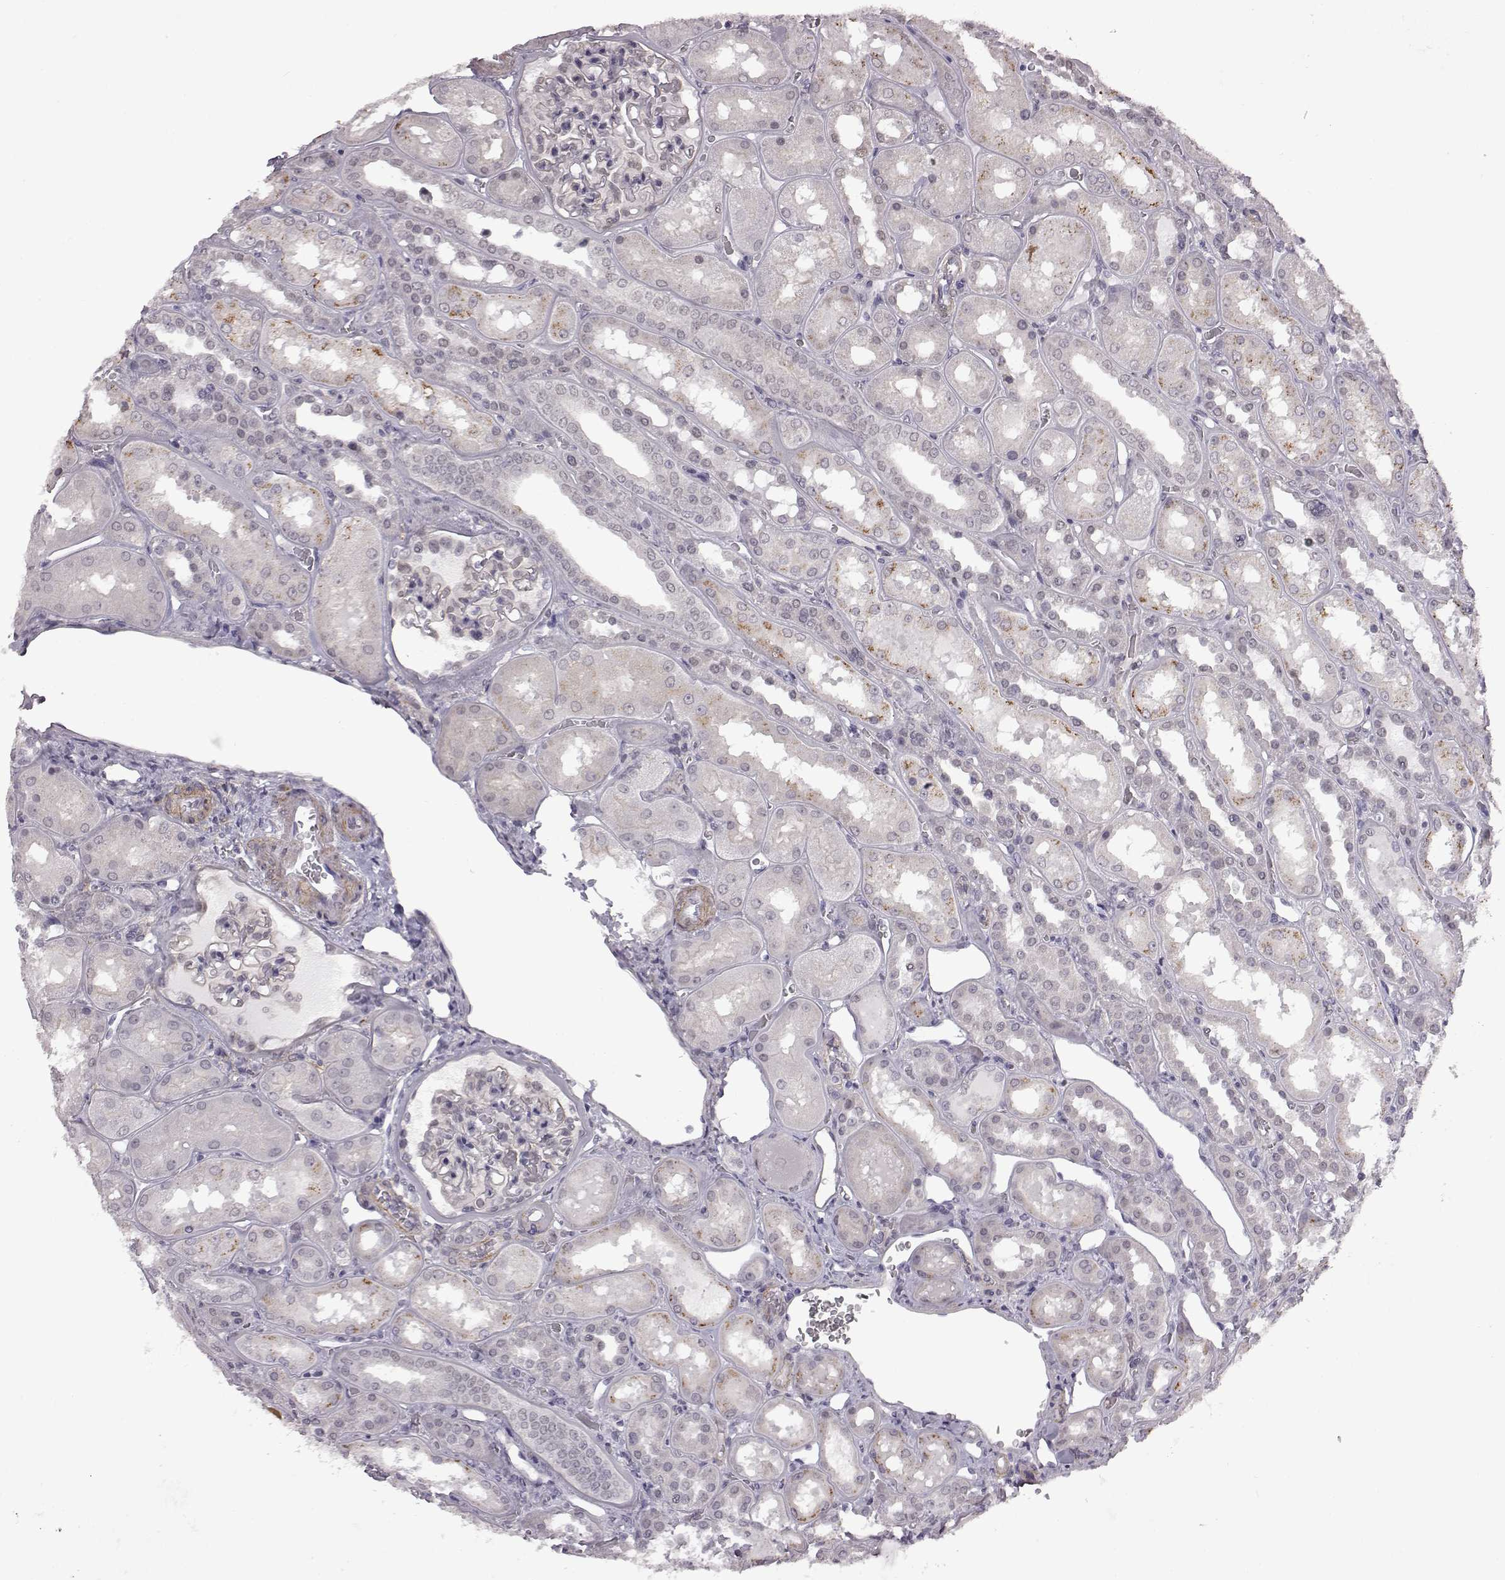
{"staining": {"intensity": "negative", "quantity": "none", "location": "none"}, "tissue": "kidney", "cell_type": "Cells in glomeruli", "image_type": "normal", "snomed": [{"axis": "morphology", "description": "Normal tissue, NOS"}, {"axis": "topography", "description": "Kidney"}], "caption": "Immunohistochemical staining of normal human kidney reveals no significant staining in cells in glomeruli.", "gene": "SYNPO2", "patient": {"sex": "male", "age": 73}}